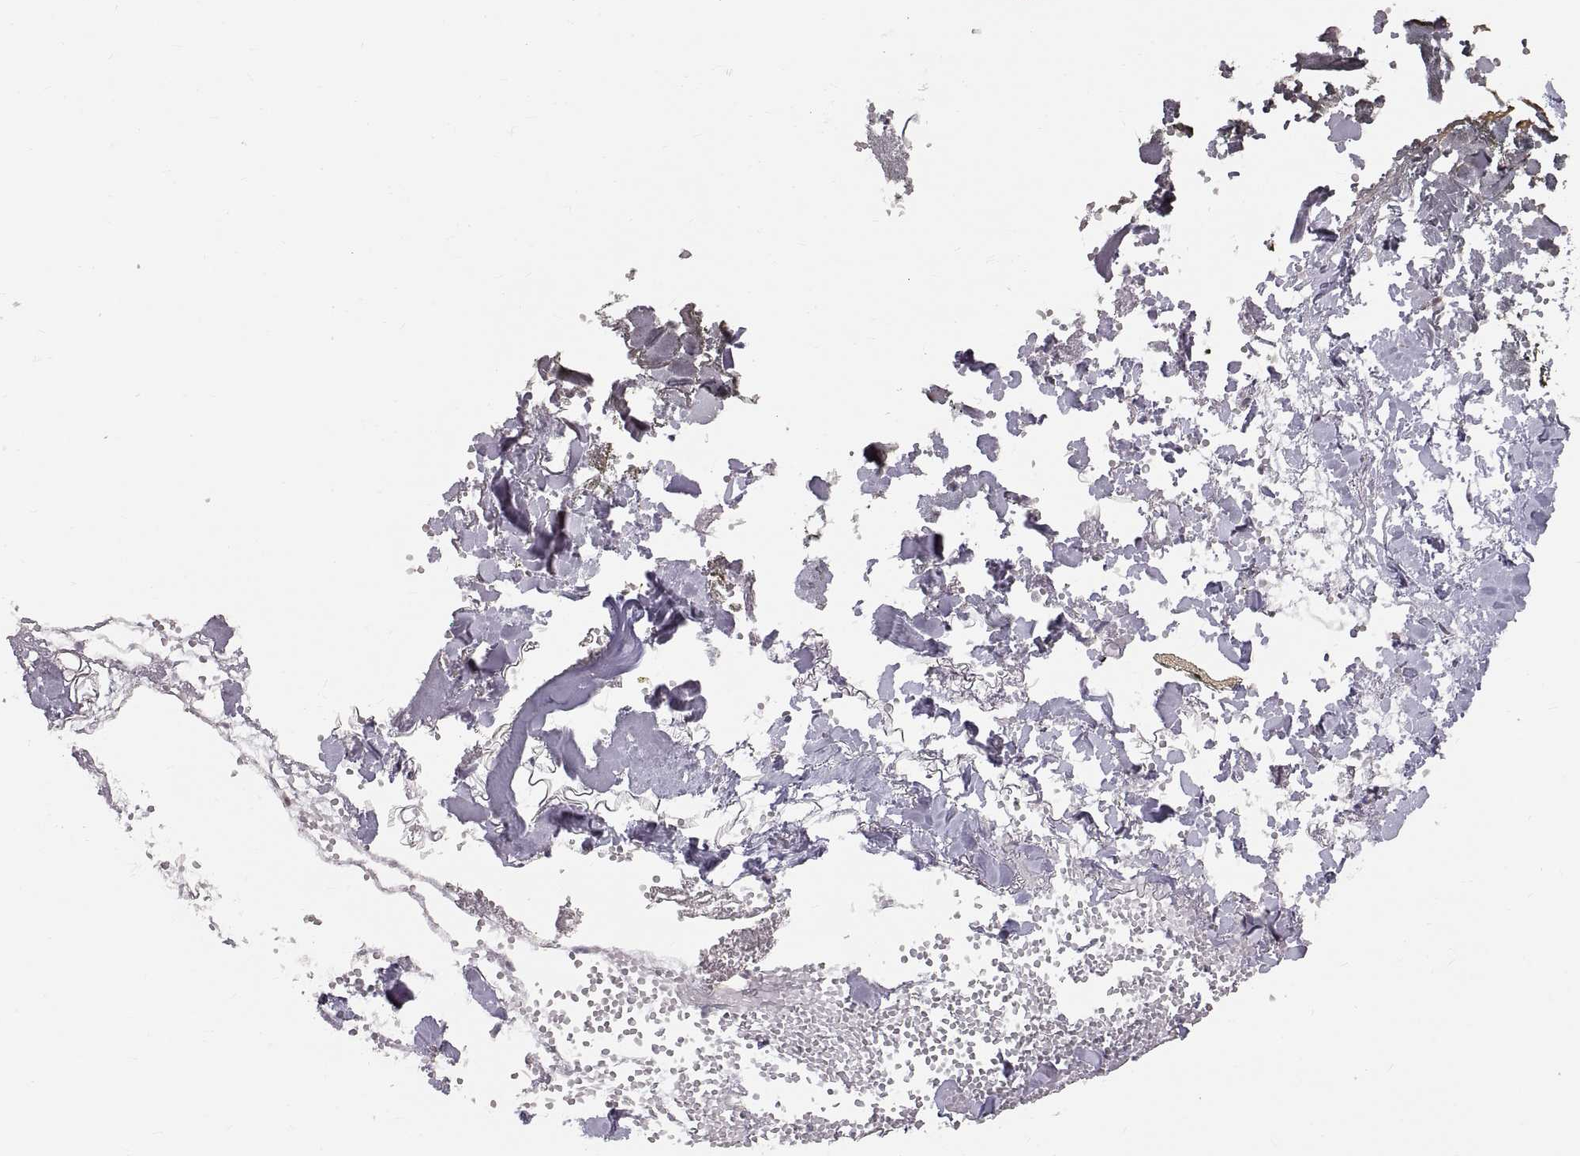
{"staining": {"intensity": "negative", "quantity": "none", "location": "none"}, "tissue": "skin", "cell_type": "Fibroblasts", "image_type": "normal", "snomed": [{"axis": "morphology", "description": "Normal tissue, NOS"}, {"axis": "topography", "description": "Skin"}], "caption": "Immunohistochemical staining of normal human skin exhibits no significant expression in fibroblasts.", "gene": "SPACDR", "patient": {"sex": "female", "age": 34}}